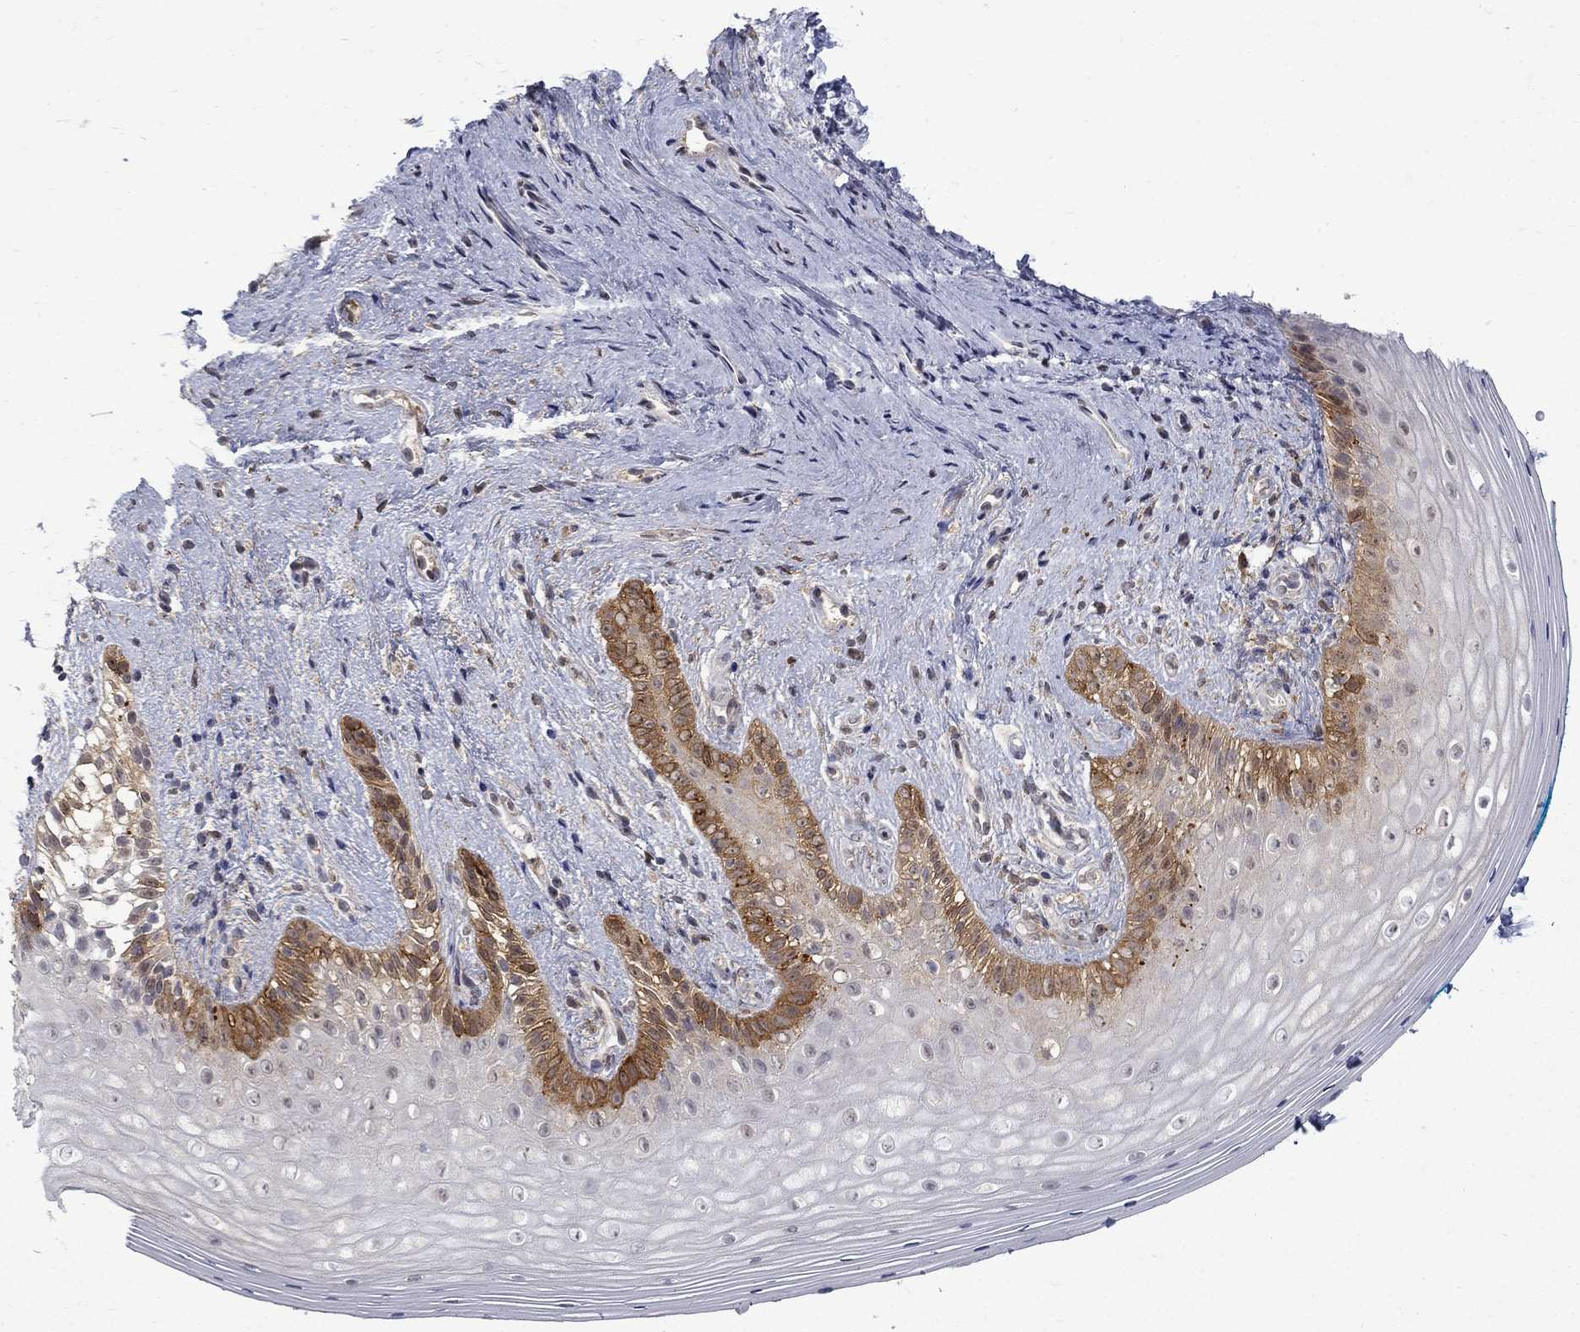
{"staining": {"intensity": "strong", "quantity": "25%-75%", "location": "cytoplasmic/membranous"}, "tissue": "vagina", "cell_type": "Squamous epithelial cells", "image_type": "normal", "snomed": [{"axis": "morphology", "description": "Normal tissue, NOS"}, {"axis": "topography", "description": "Vagina"}], "caption": "This micrograph reveals IHC staining of unremarkable human vagina, with high strong cytoplasmic/membranous expression in about 25%-75% of squamous epithelial cells.", "gene": "PCBP2", "patient": {"sex": "female", "age": 47}}